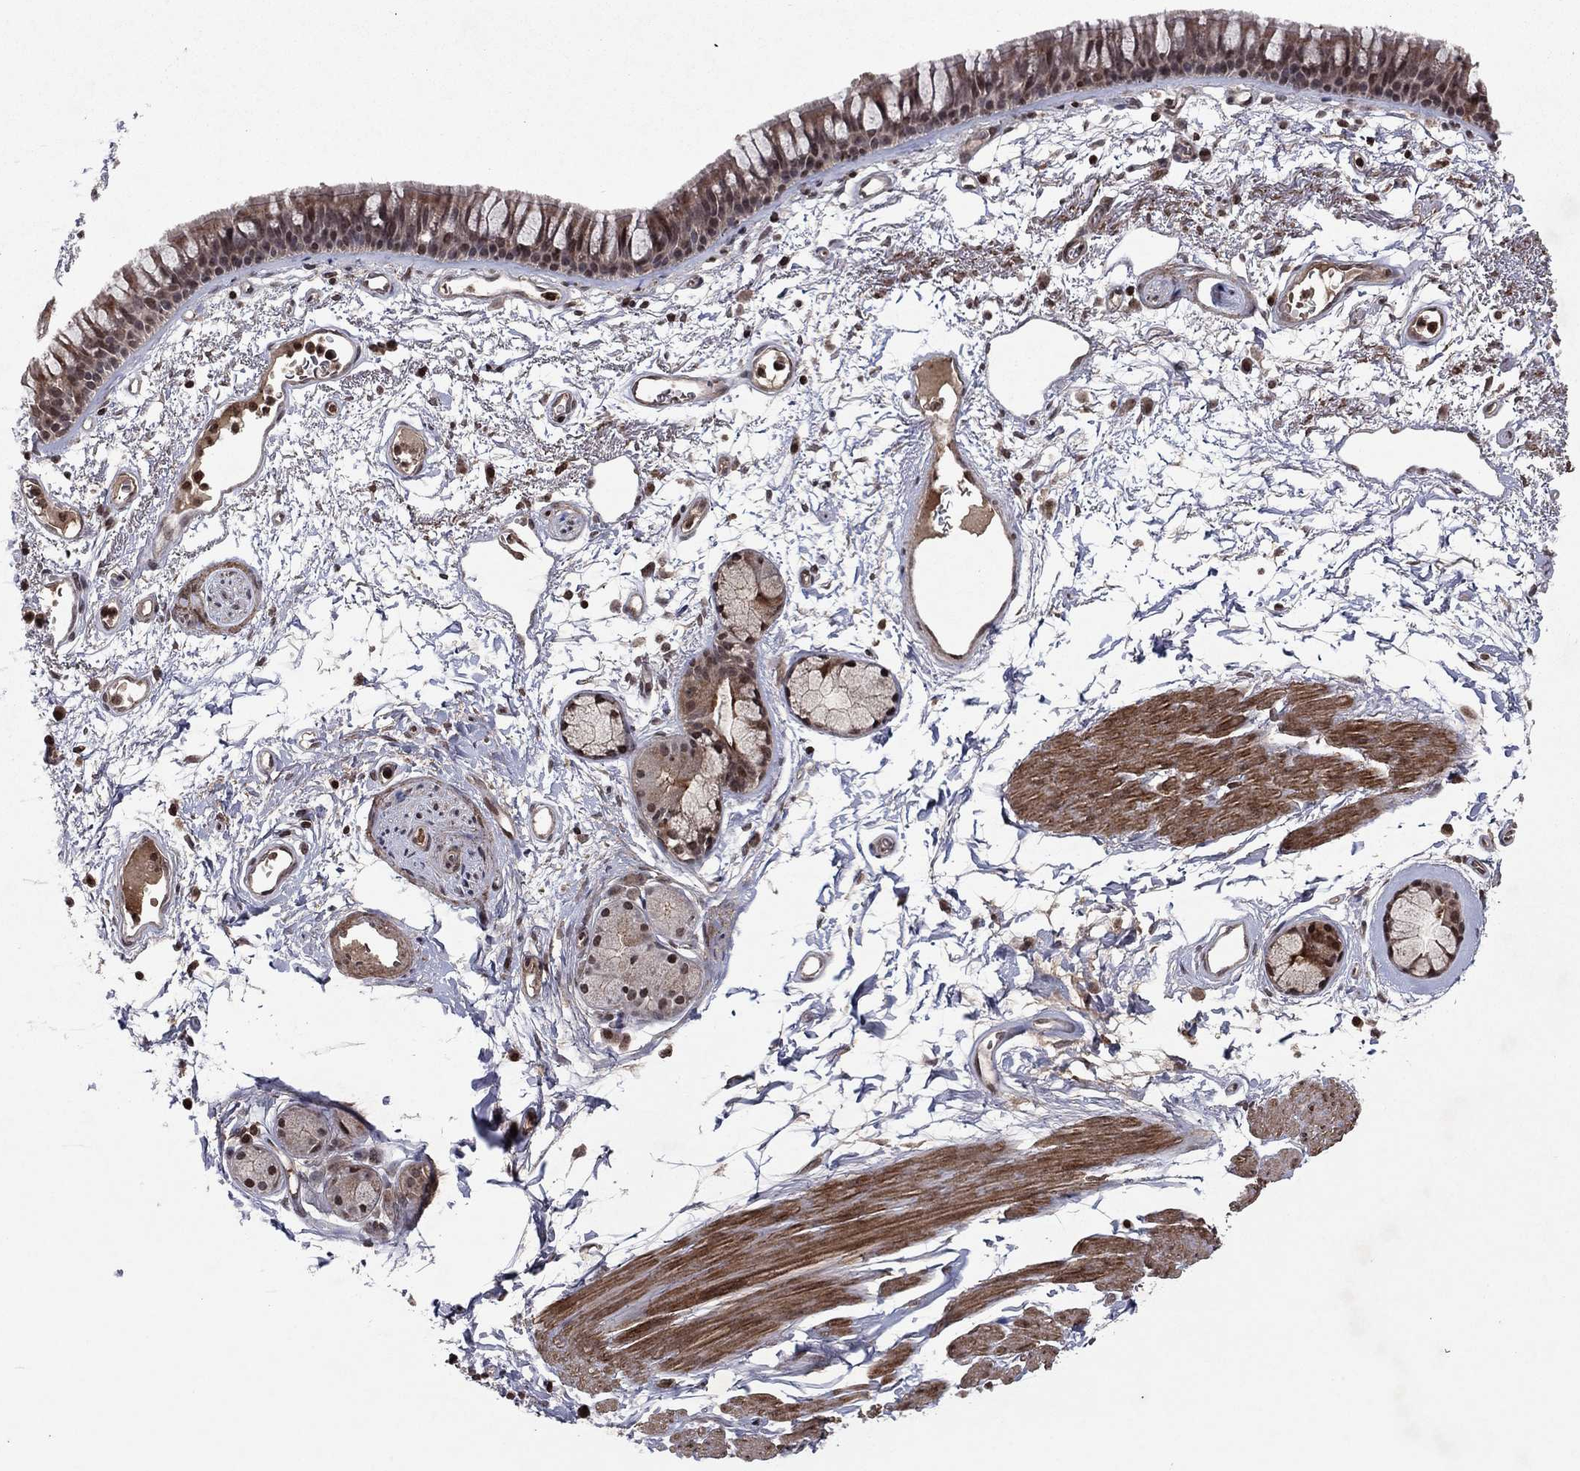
{"staining": {"intensity": "moderate", "quantity": ">75%", "location": "cytoplasmic/membranous"}, "tissue": "bronchus", "cell_type": "Respiratory epithelial cells", "image_type": "normal", "snomed": [{"axis": "morphology", "description": "Normal tissue, NOS"}, {"axis": "topography", "description": "Cartilage tissue"}, {"axis": "topography", "description": "Bronchus"}], "caption": "Bronchus stained for a protein (brown) exhibits moderate cytoplasmic/membranous positive expression in about >75% of respiratory epithelial cells.", "gene": "SORBS1", "patient": {"sex": "male", "age": 66}}